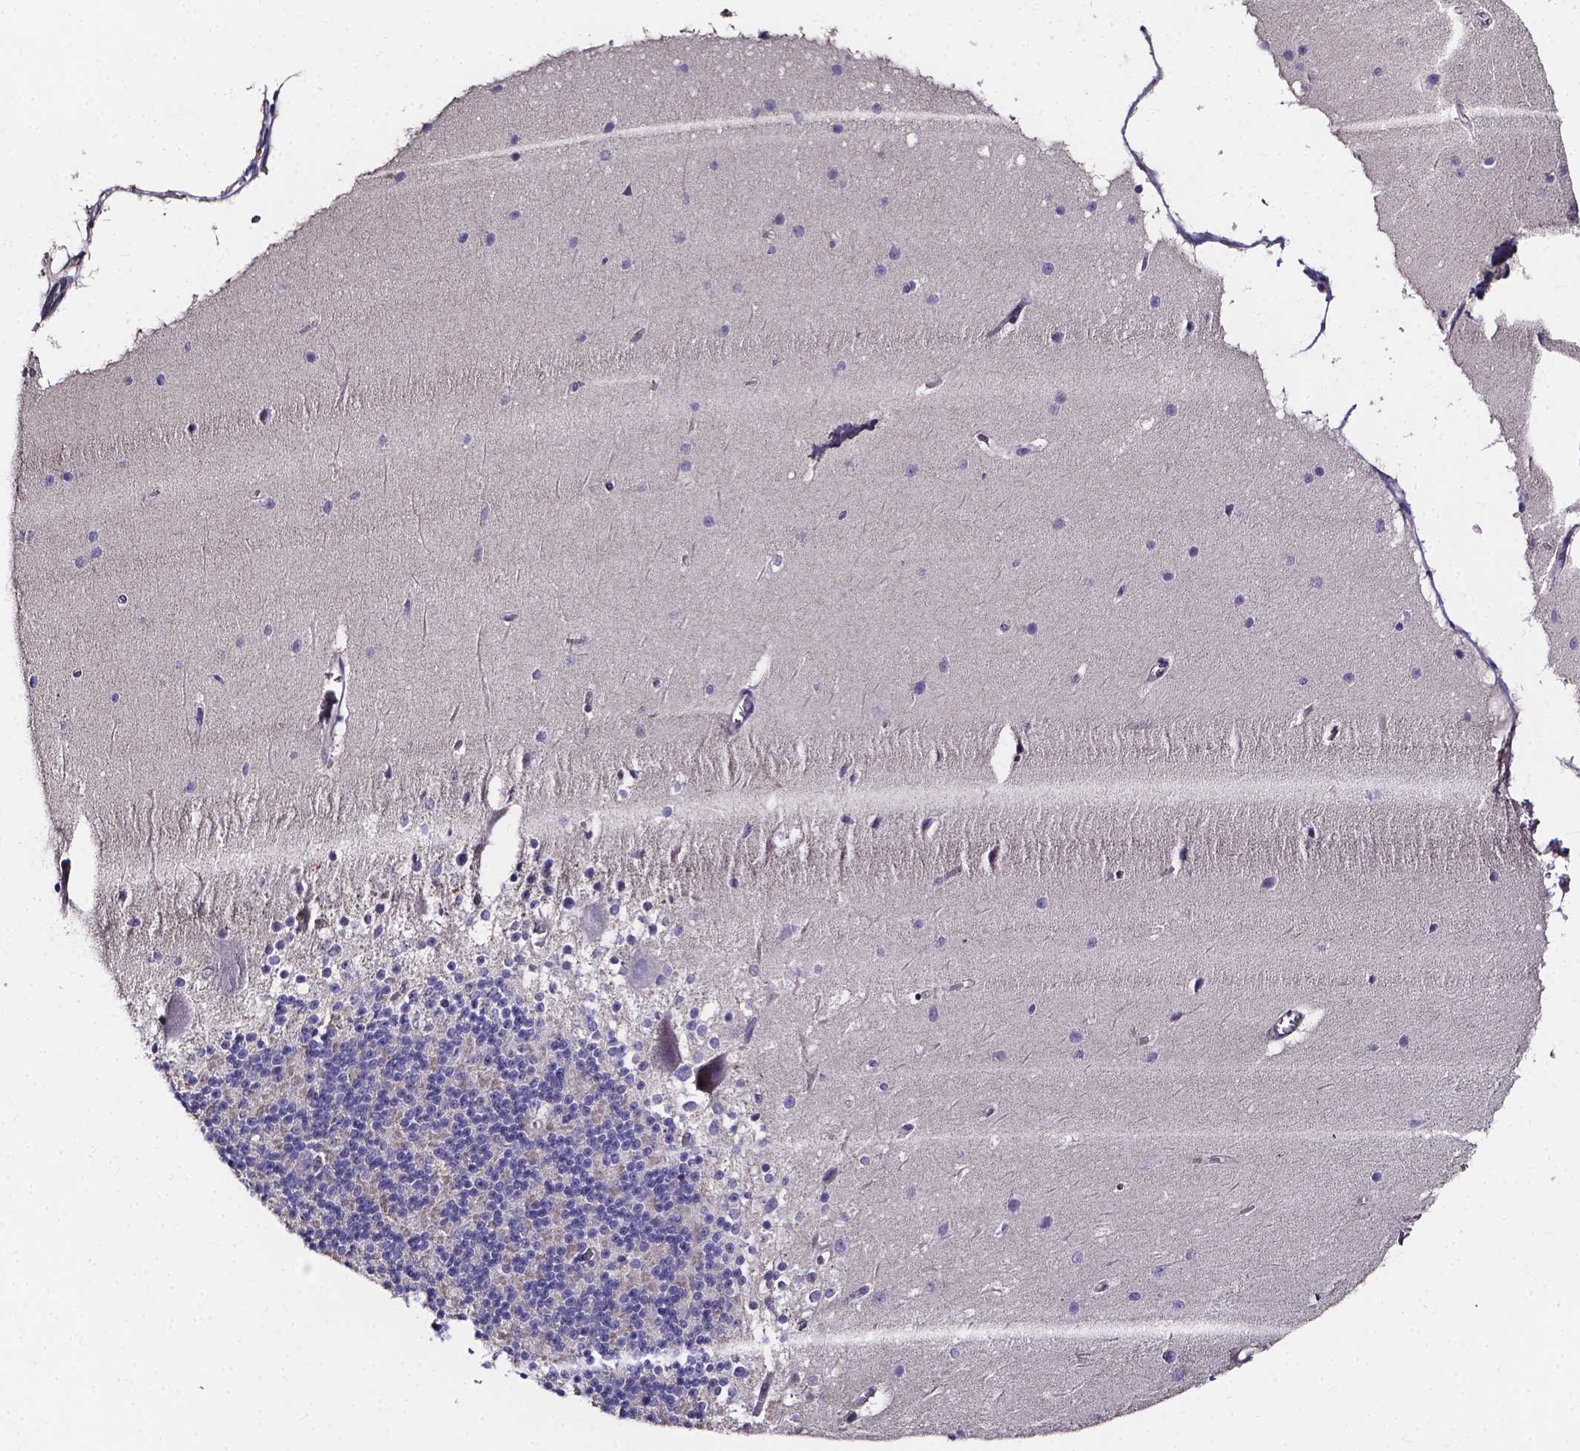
{"staining": {"intensity": "negative", "quantity": "none", "location": "none"}, "tissue": "cerebellum", "cell_type": "Cells in granular layer", "image_type": "normal", "snomed": [{"axis": "morphology", "description": "Normal tissue, NOS"}, {"axis": "topography", "description": "Cerebellum"}], "caption": "Immunohistochemical staining of unremarkable cerebellum reveals no significant positivity in cells in granular layer.", "gene": "THEMIS", "patient": {"sex": "female", "age": 19}}